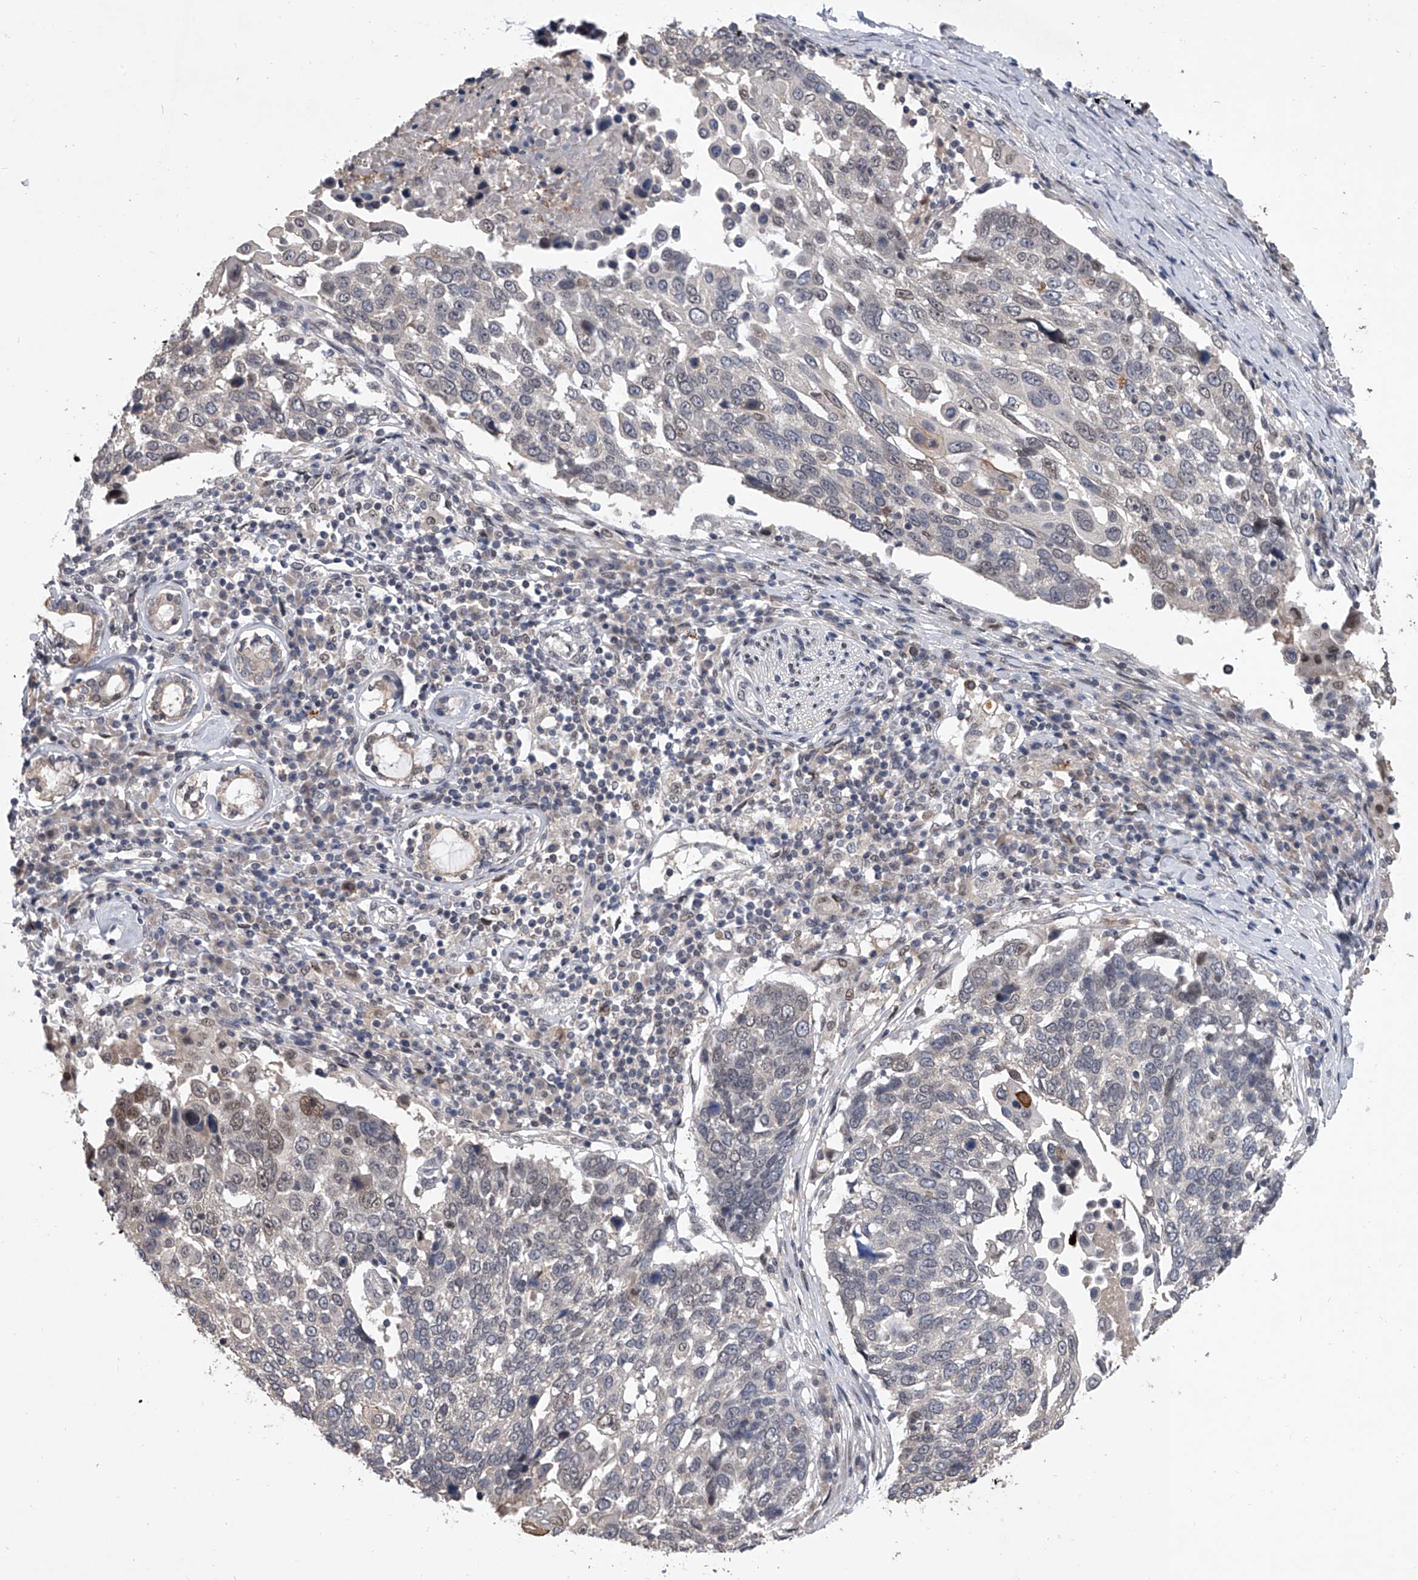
{"staining": {"intensity": "weak", "quantity": "<25%", "location": "nuclear"}, "tissue": "lung cancer", "cell_type": "Tumor cells", "image_type": "cancer", "snomed": [{"axis": "morphology", "description": "Squamous cell carcinoma, NOS"}, {"axis": "topography", "description": "Lung"}], "caption": "DAB immunohistochemical staining of squamous cell carcinoma (lung) exhibits no significant expression in tumor cells. Brightfield microscopy of immunohistochemistry (IHC) stained with DAB (brown) and hematoxylin (blue), captured at high magnification.", "gene": "BHLHE23", "patient": {"sex": "male", "age": 66}}